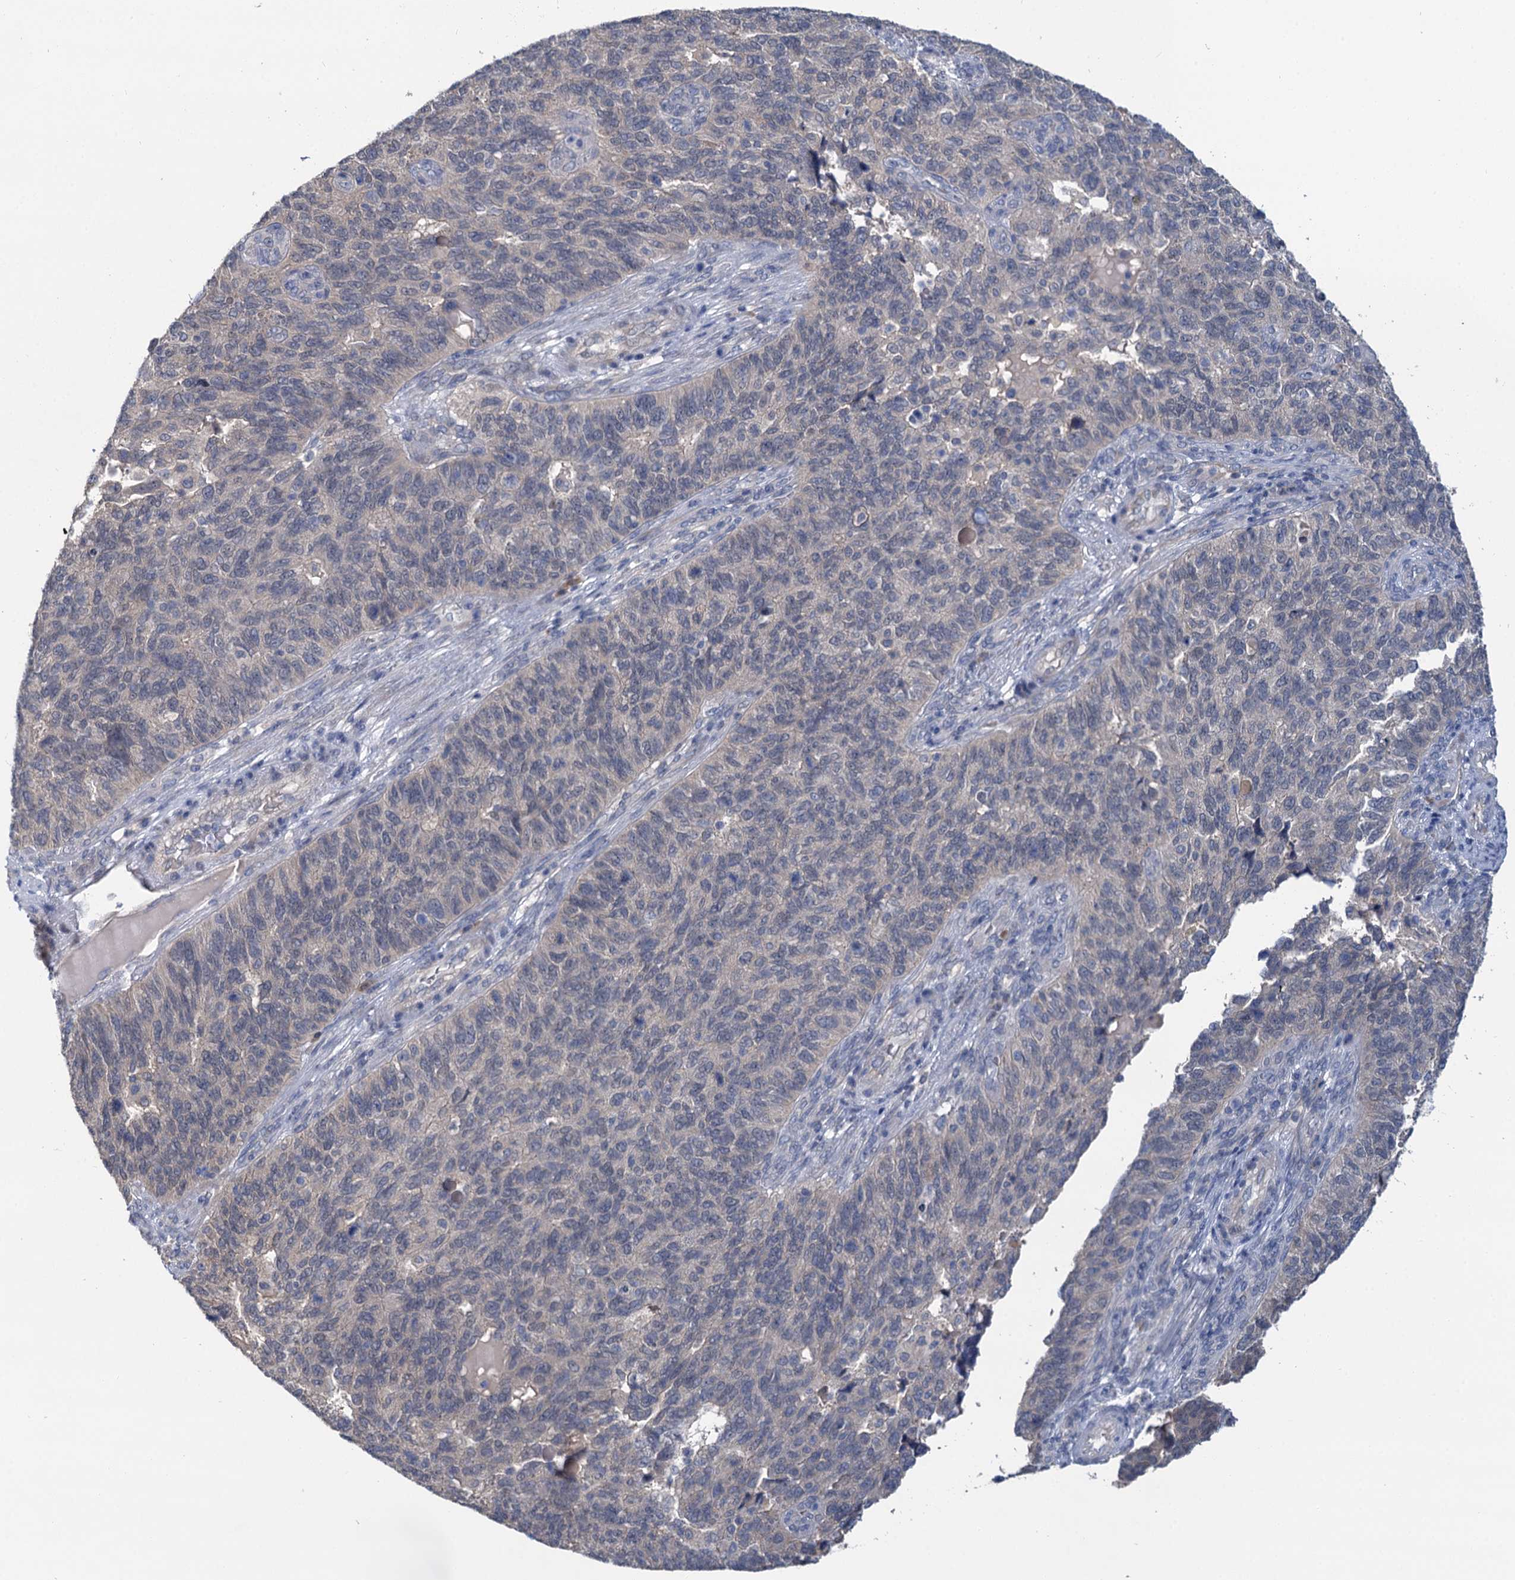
{"staining": {"intensity": "negative", "quantity": "none", "location": "none"}, "tissue": "endometrial cancer", "cell_type": "Tumor cells", "image_type": "cancer", "snomed": [{"axis": "morphology", "description": "Adenocarcinoma, NOS"}, {"axis": "topography", "description": "Endometrium"}], "caption": "A photomicrograph of human endometrial adenocarcinoma is negative for staining in tumor cells.", "gene": "ANKRD42", "patient": {"sex": "female", "age": 66}}